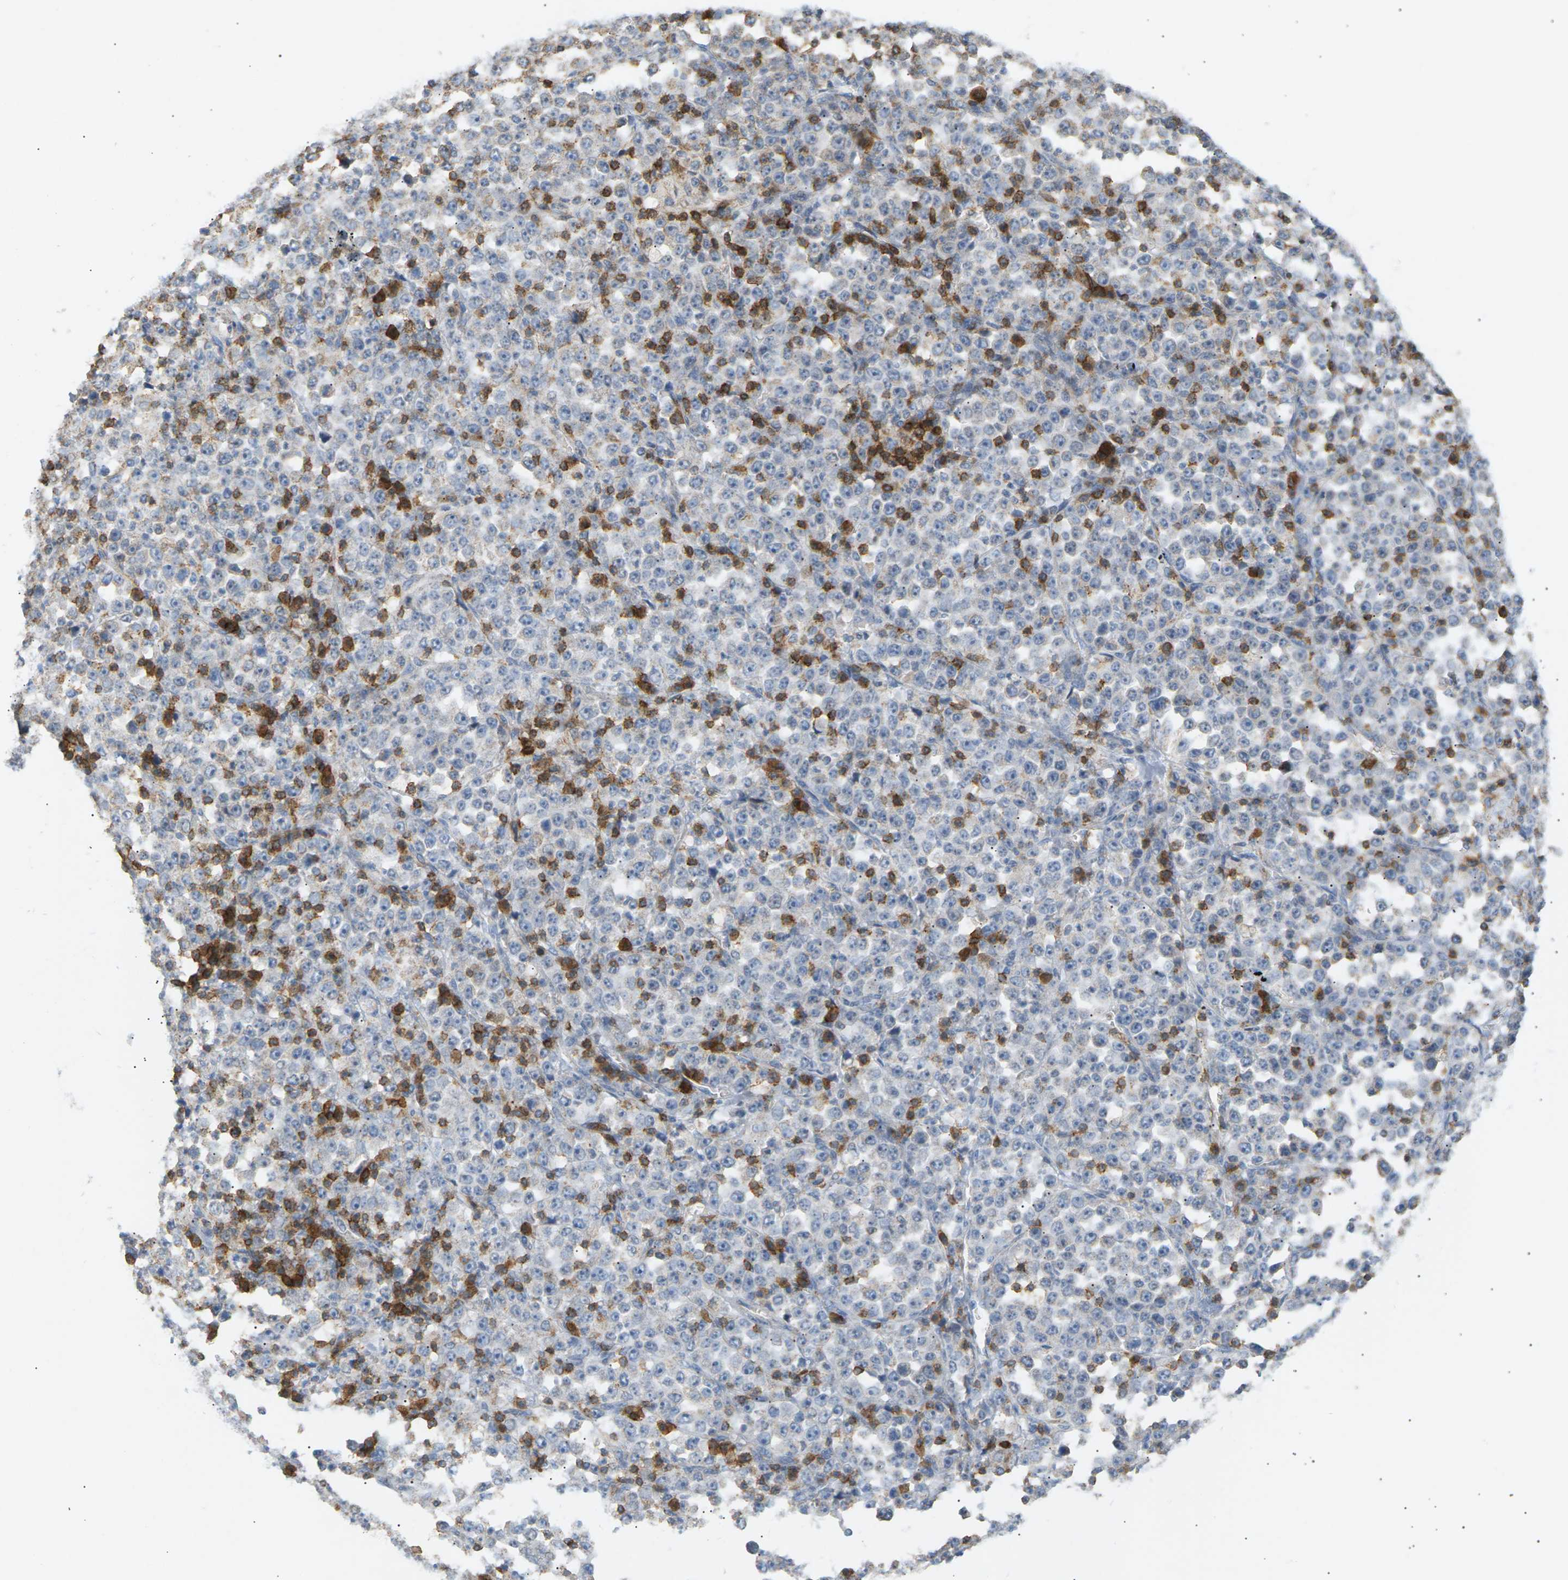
{"staining": {"intensity": "negative", "quantity": "none", "location": "none"}, "tissue": "stomach cancer", "cell_type": "Tumor cells", "image_type": "cancer", "snomed": [{"axis": "morphology", "description": "Normal tissue, NOS"}, {"axis": "morphology", "description": "Adenocarcinoma, NOS"}, {"axis": "topography", "description": "Stomach, upper"}, {"axis": "topography", "description": "Stomach"}], "caption": "Micrograph shows no protein positivity in tumor cells of stomach cancer (adenocarcinoma) tissue.", "gene": "LIME1", "patient": {"sex": "male", "age": 59}}